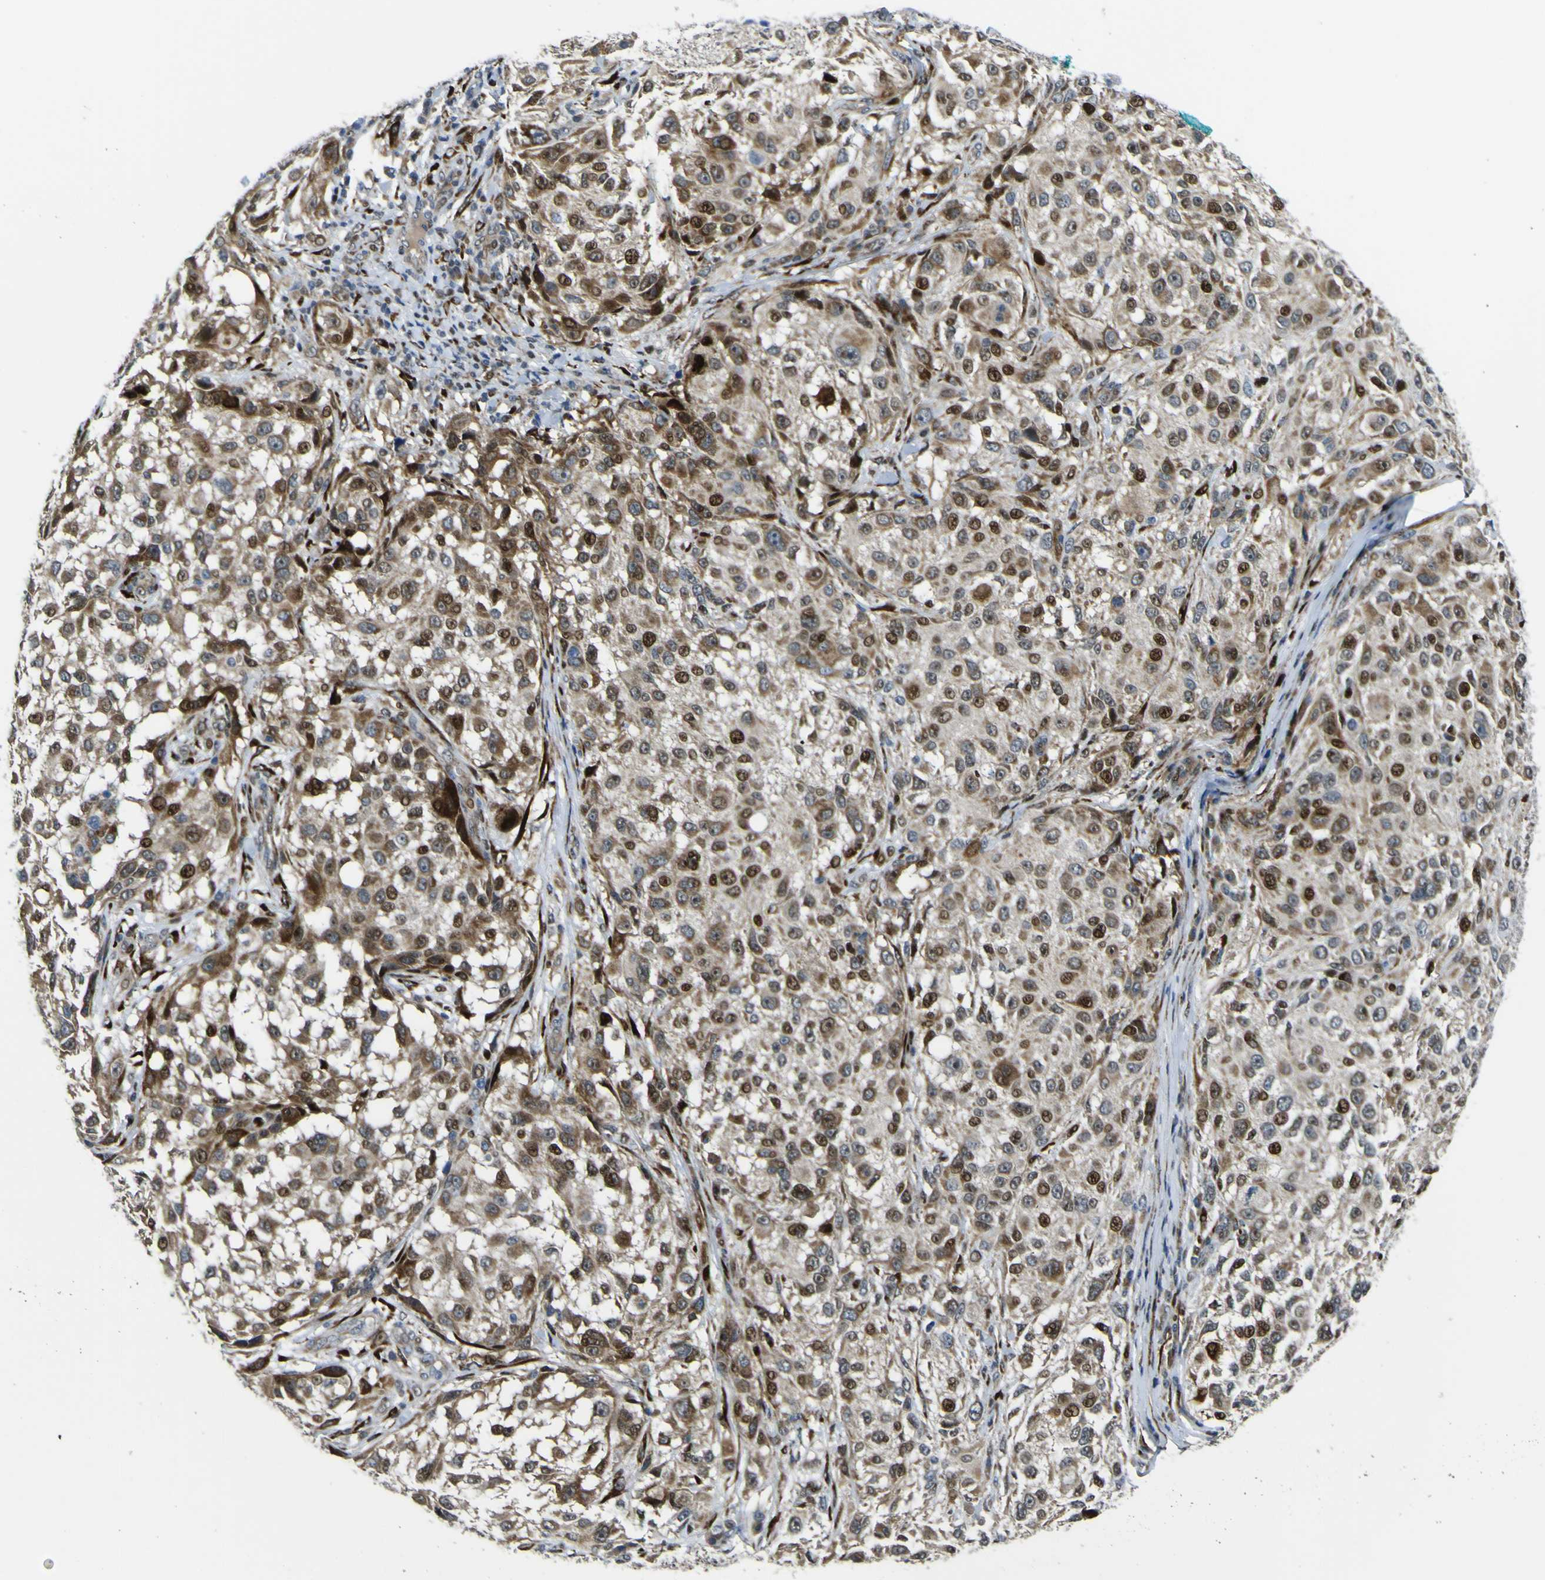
{"staining": {"intensity": "strong", "quantity": "25%-75%", "location": "cytoplasmic/membranous,nuclear"}, "tissue": "melanoma", "cell_type": "Tumor cells", "image_type": "cancer", "snomed": [{"axis": "morphology", "description": "Necrosis, NOS"}, {"axis": "morphology", "description": "Malignant melanoma, NOS"}, {"axis": "topography", "description": "Skin"}], "caption": "High-magnification brightfield microscopy of malignant melanoma stained with DAB (brown) and counterstained with hematoxylin (blue). tumor cells exhibit strong cytoplasmic/membranous and nuclear staining is identified in approximately25%-75% of cells. (DAB = brown stain, brightfield microscopy at high magnification).", "gene": "LBHD1", "patient": {"sex": "female", "age": 87}}